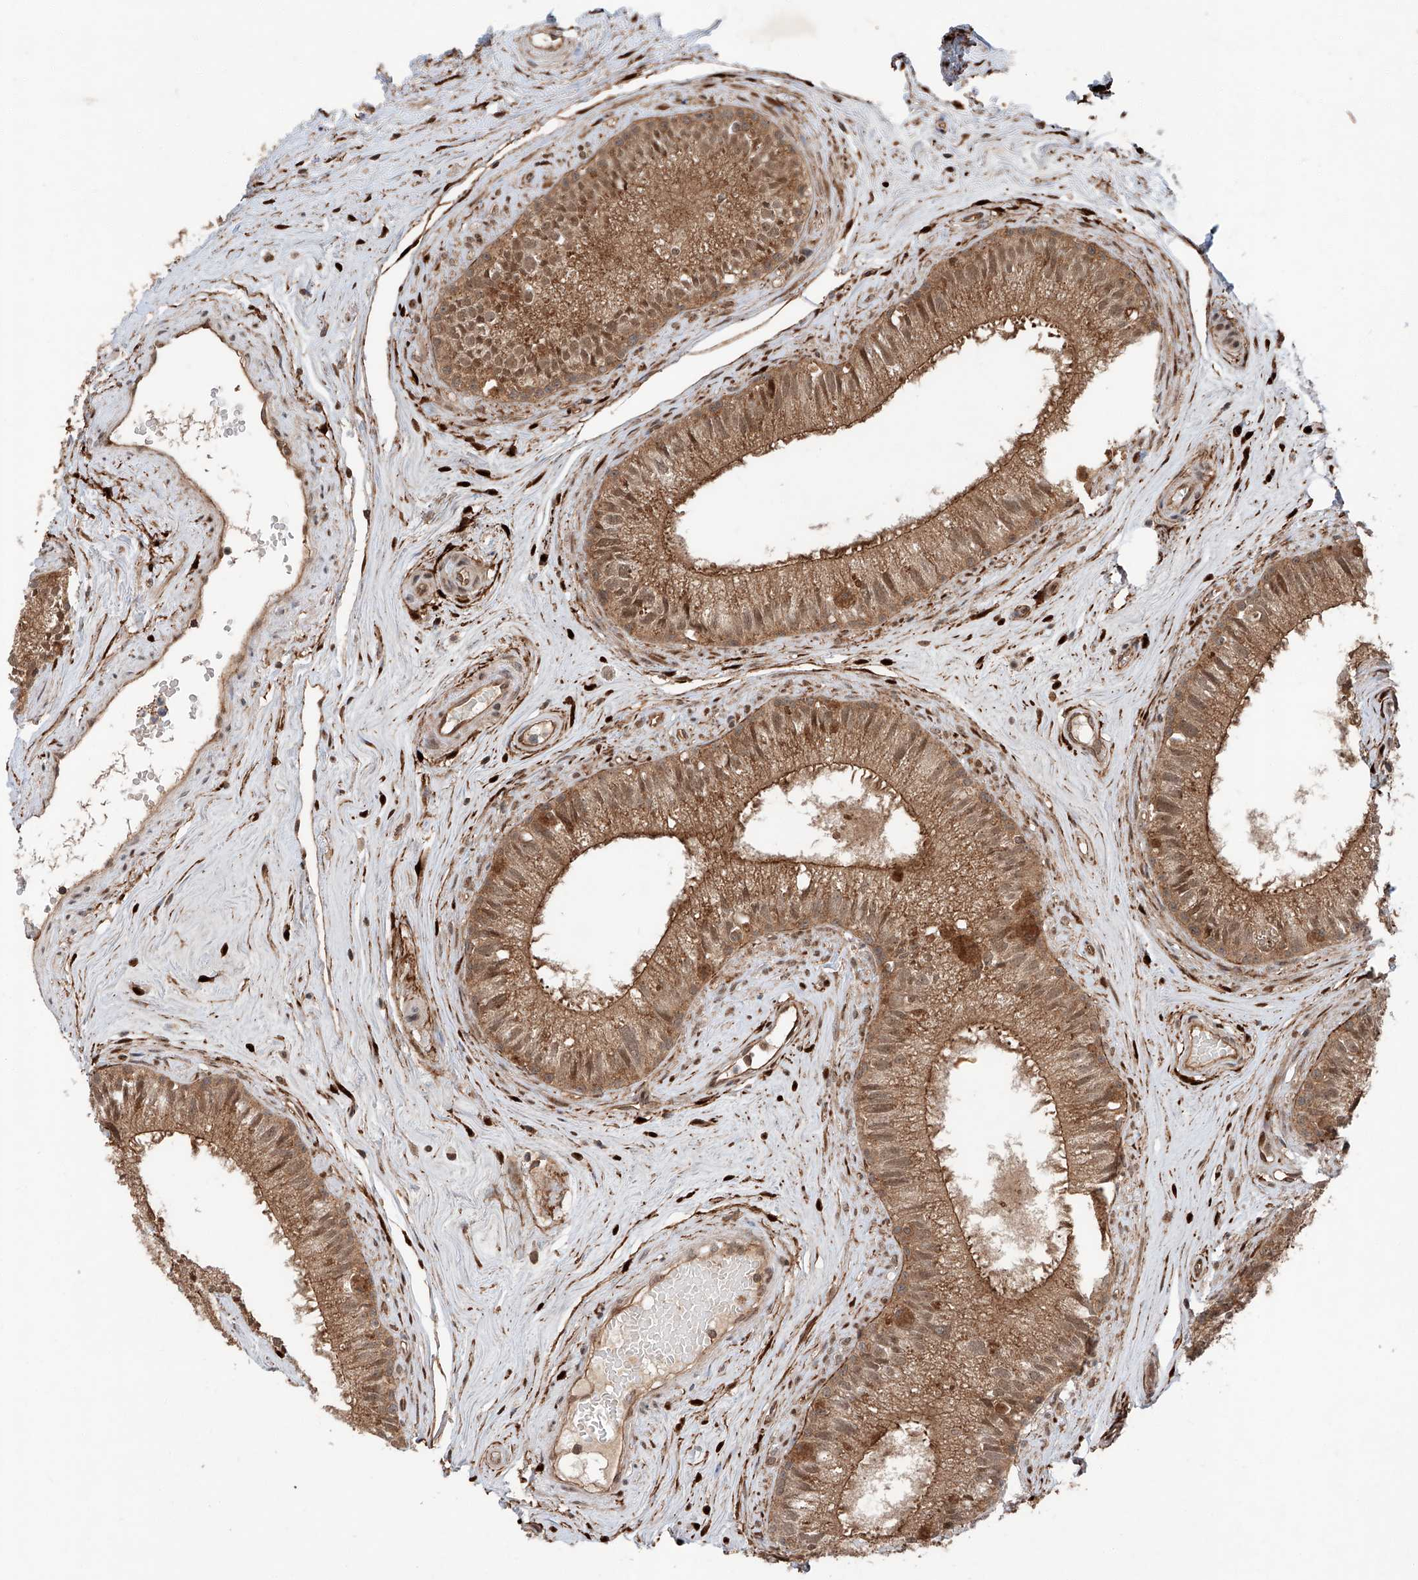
{"staining": {"intensity": "strong", "quantity": ">75%", "location": "cytoplasmic/membranous,nuclear"}, "tissue": "epididymis", "cell_type": "Glandular cells", "image_type": "normal", "snomed": [{"axis": "morphology", "description": "Normal tissue, NOS"}, {"axis": "topography", "description": "Epididymis"}], "caption": "Immunohistochemical staining of benign human epididymis demonstrates >75% levels of strong cytoplasmic/membranous,nuclear protein expression in about >75% of glandular cells.", "gene": "ZFP28", "patient": {"sex": "male", "age": 71}}